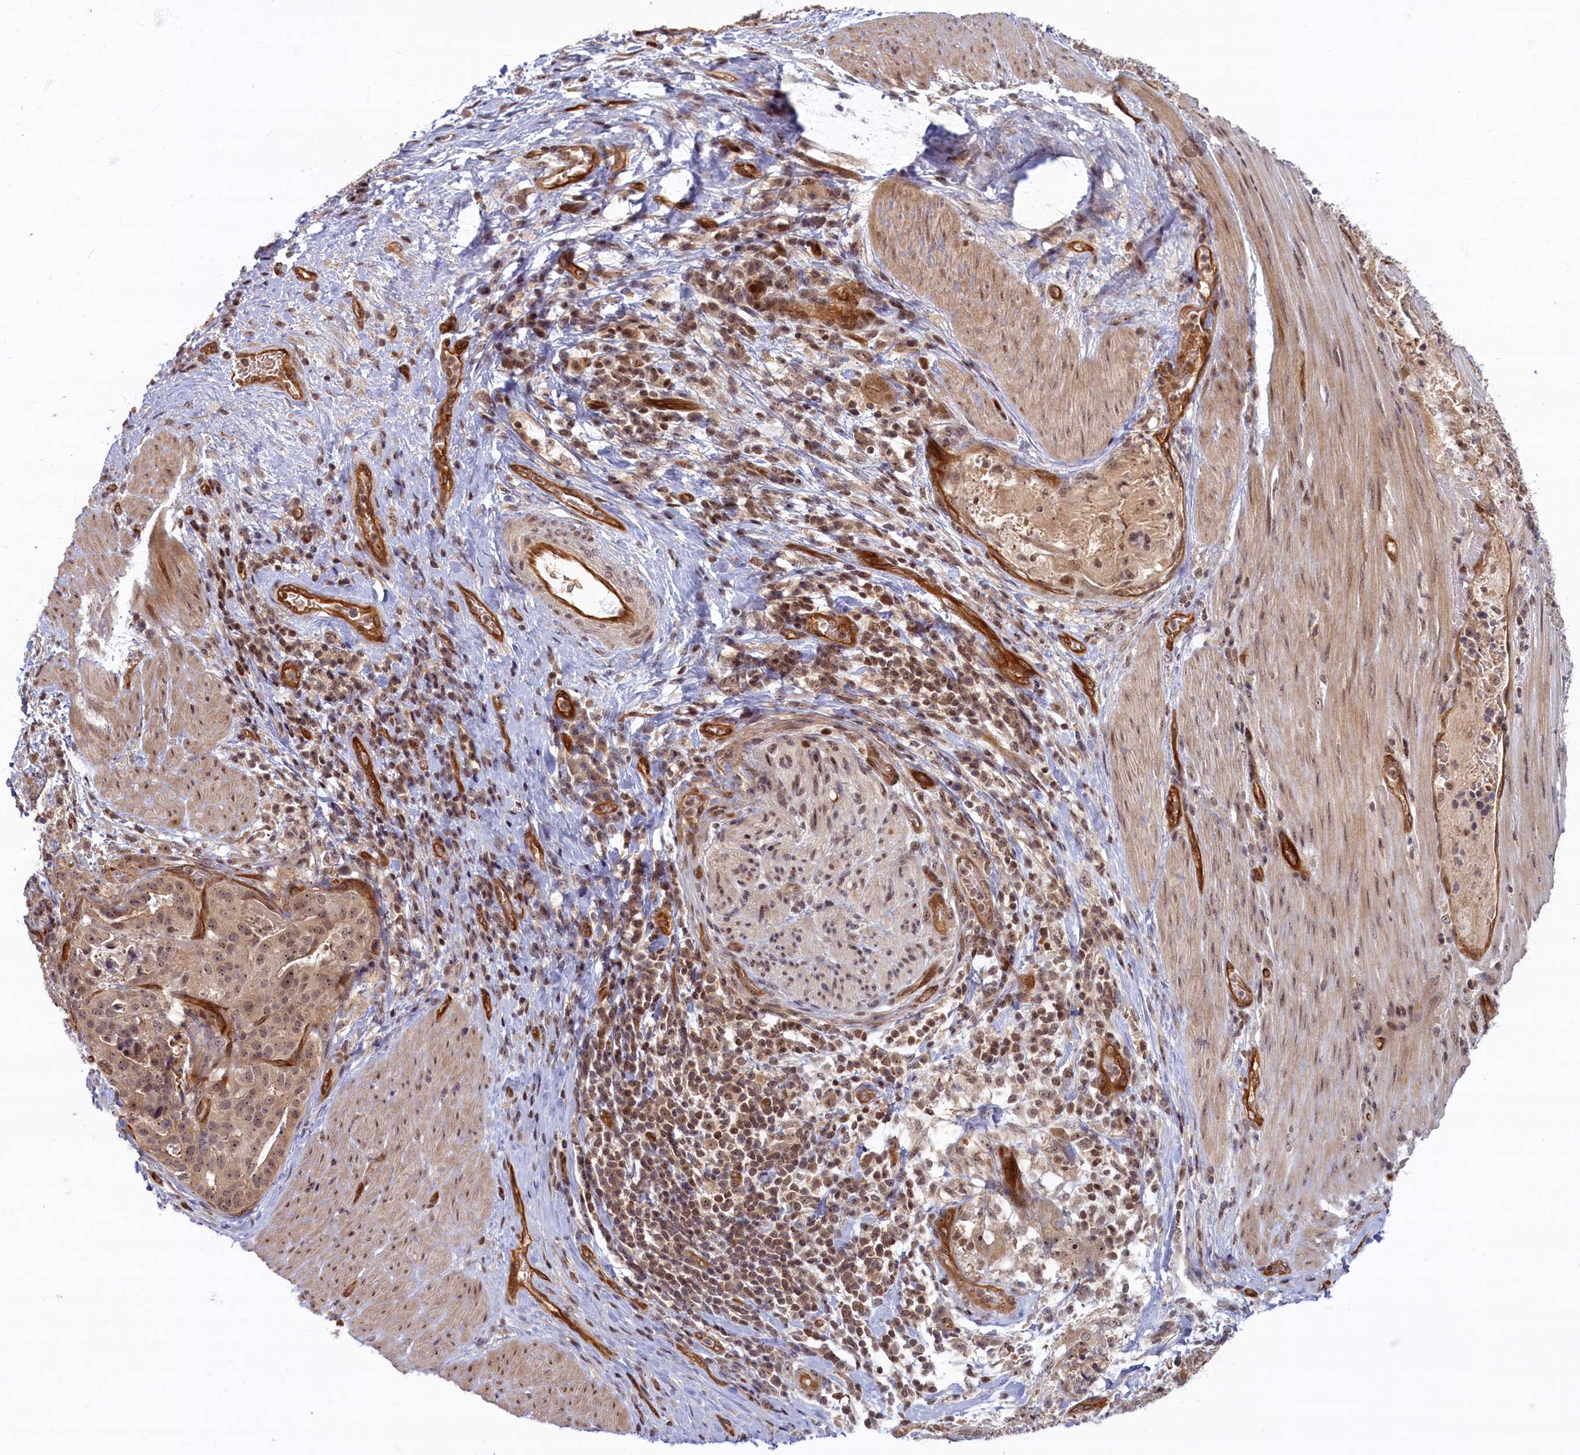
{"staining": {"intensity": "weak", "quantity": ">75%", "location": "cytoplasmic/membranous,nuclear"}, "tissue": "stomach cancer", "cell_type": "Tumor cells", "image_type": "cancer", "snomed": [{"axis": "morphology", "description": "Adenocarcinoma, NOS"}, {"axis": "topography", "description": "Stomach"}], "caption": "Adenocarcinoma (stomach) stained with a protein marker displays weak staining in tumor cells.", "gene": "SNRK", "patient": {"sex": "male", "age": 48}}